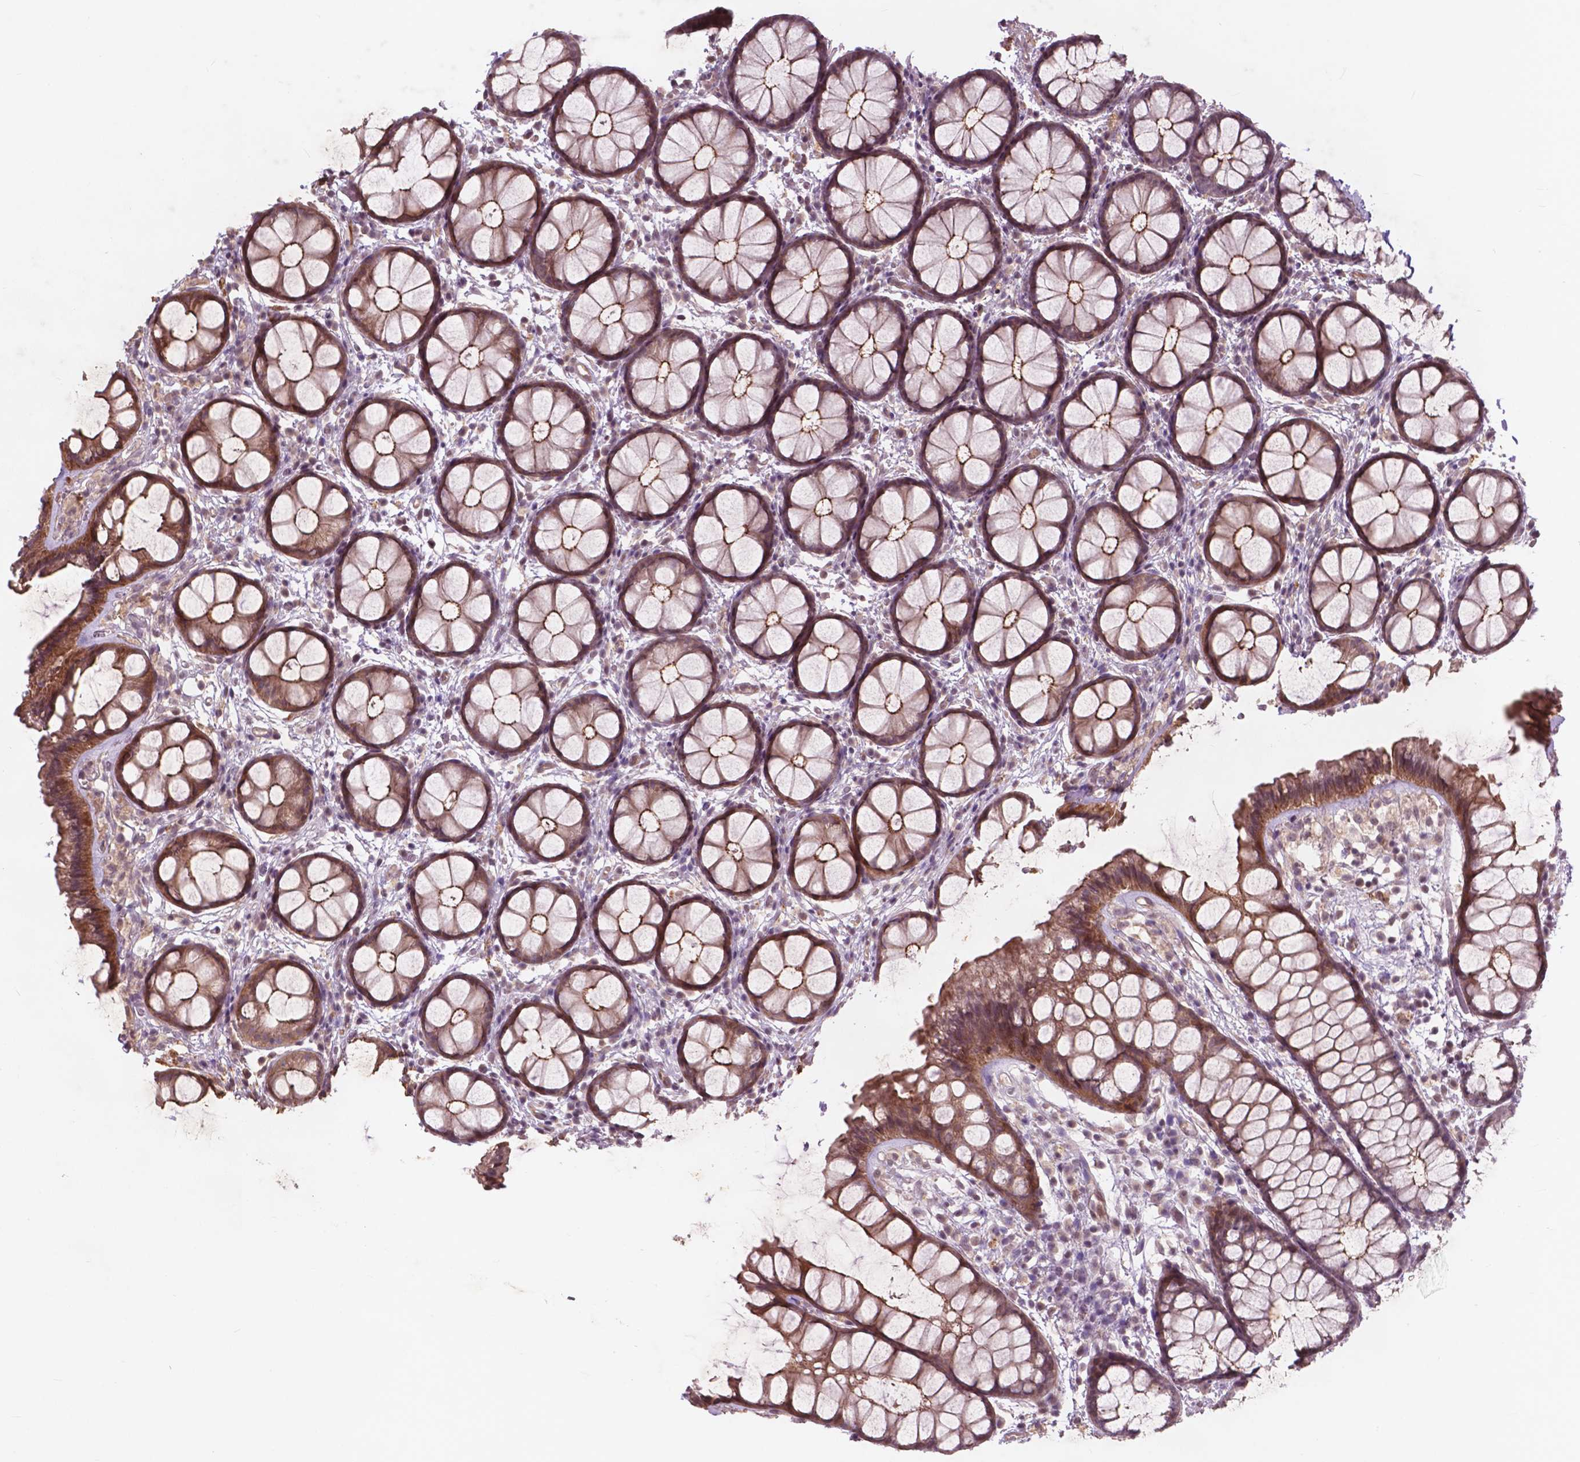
{"staining": {"intensity": "moderate", "quantity": ">75%", "location": "cytoplasmic/membranous"}, "tissue": "rectum", "cell_type": "Glandular cells", "image_type": "normal", "snomed": [{"axis": "morphology", "description": "Normal tissue, NOS"}, {"axis": "topography", "description": "Rectum"}], "caption": "This image reveals immunohistochemistry (IHC) staining of benign rectum, with medium moderate cytoplasmic/membranous staining in about >75% of glandular cells.", "gene": "RFPL4B", "patient": {"sex": "female", "age": 62}}